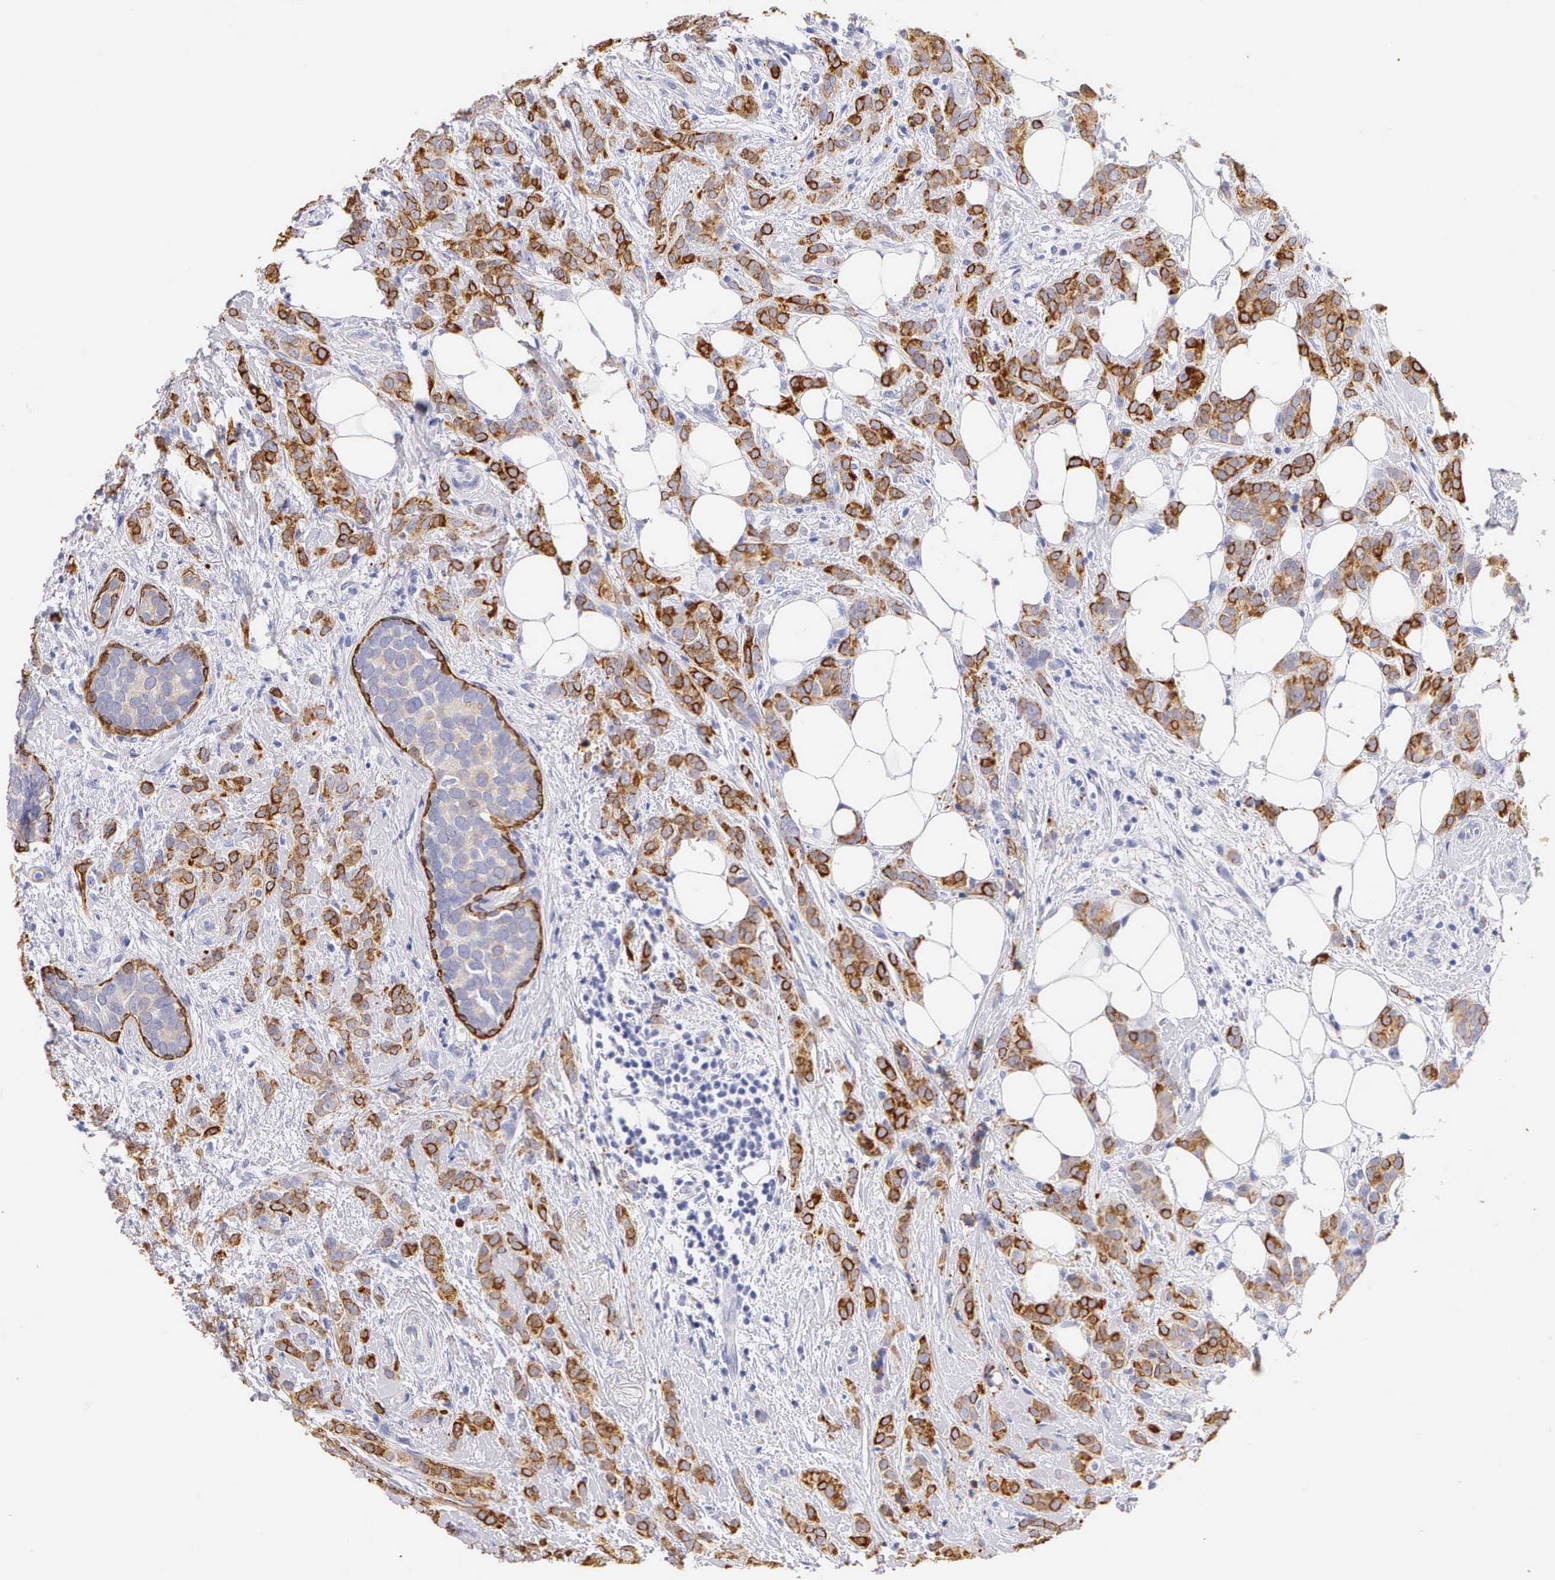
{"staining": {"intensity": "weak", "quantity": "25%-75%", "location": "cytoplasmic/membranous"}, "tissue": "breast cancer", "cell_type": "Tumor cells", "image_type": "cancer", "snomed": [{"axis": "morphology", "description": "Duct carcinoma"}, {"axis": "topography", "description": "Breast"}], "caption": "Immunohistochemical staining of breast cancer shows low levels of weak cytoplasmic/membranous protein positivity in about 25%-75% of tumor cells.", "gene": "KRT17", "patient": {"sex": "female", "age": 53}}